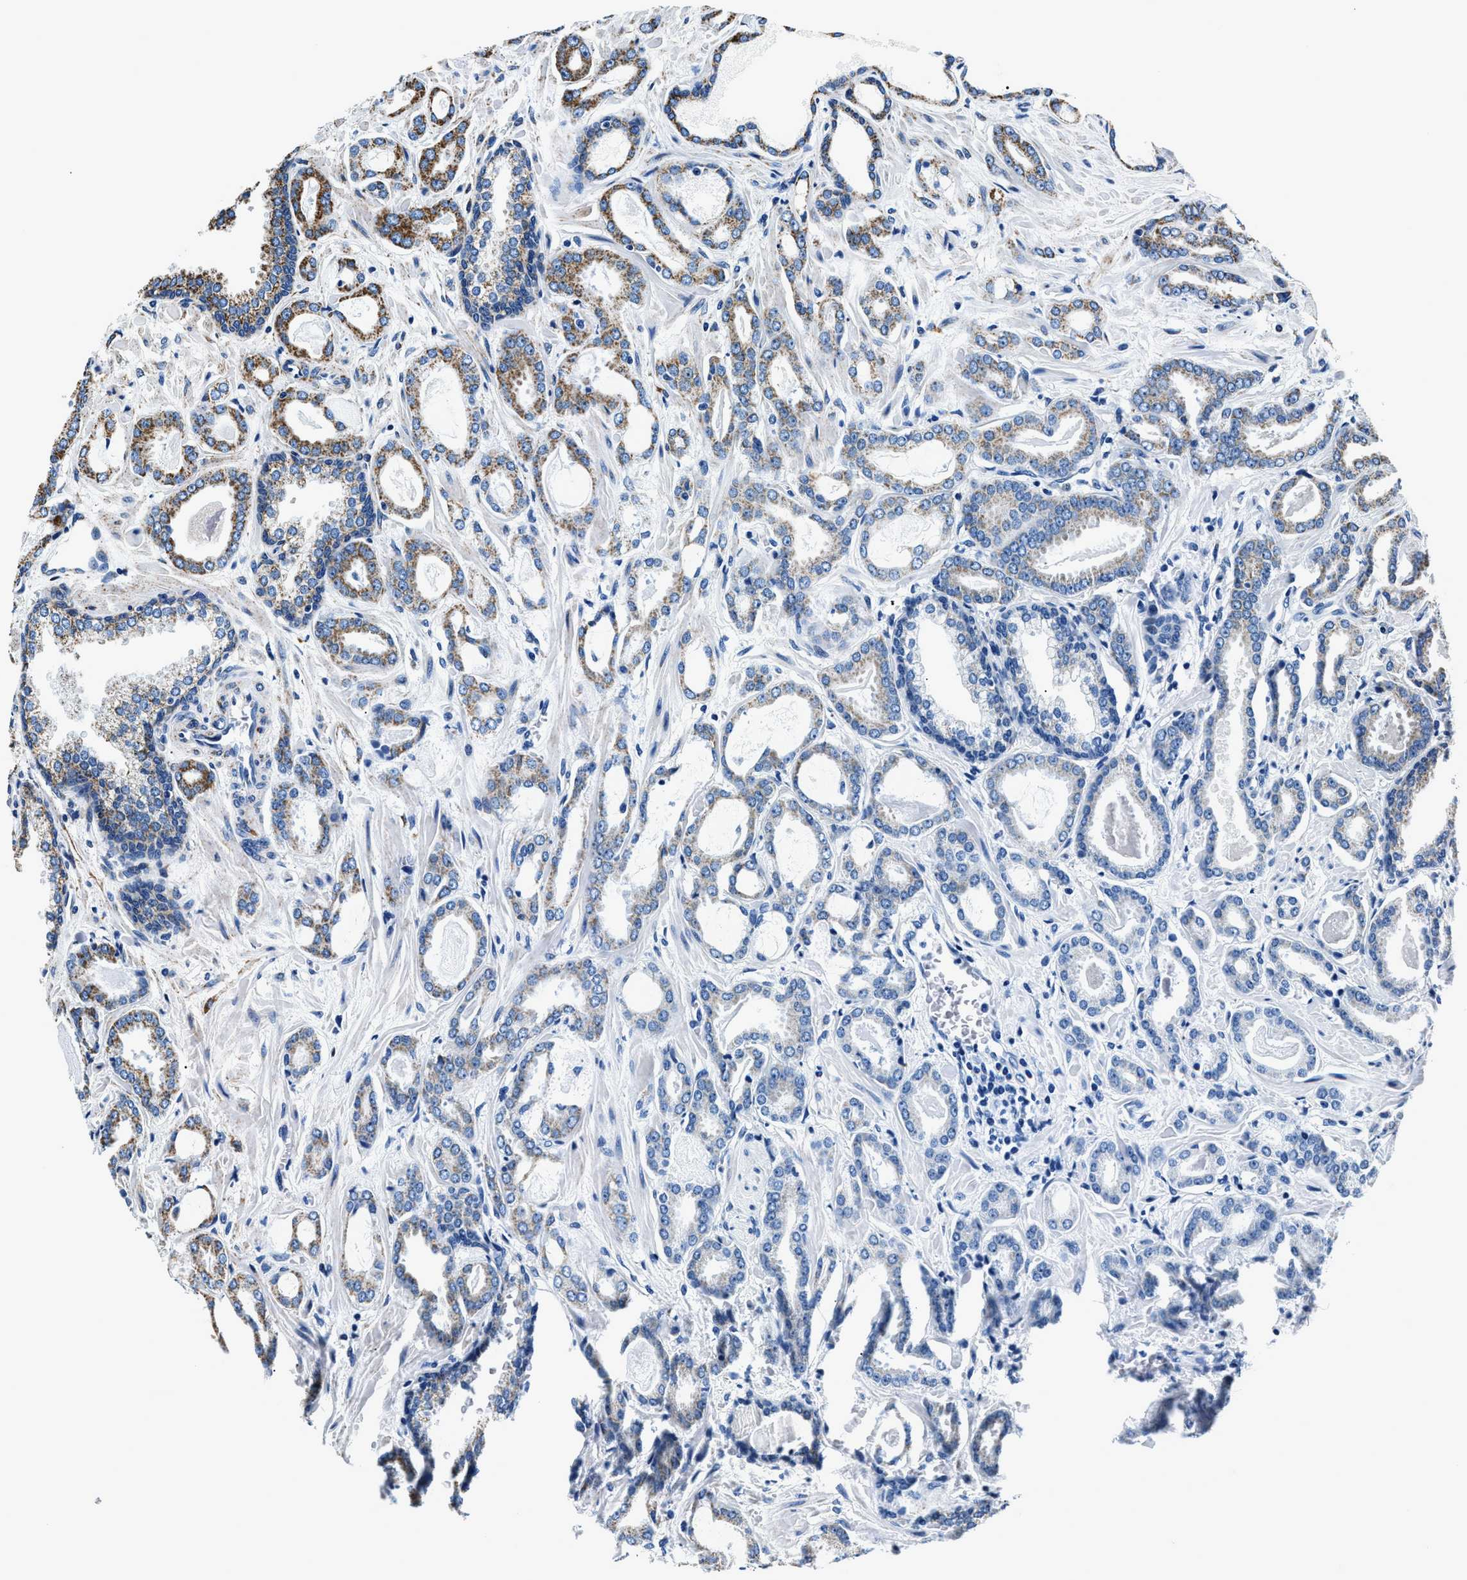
{"staining": {"intensity": "moderate", "quantity": "25%-75%", "location": "cytoplasmic/membranous"}, "tissue": "prostate cancer", "cell_type": "Tumor cells", "image_type": "cancer", "snomed": [{"axis": "morphology", "description": "Adenocarcinoma, Low grade"}, {"axis": "topography", "description": "Prostate"}], "caption": "Tumor cells exhibit medium levels of moderate cytoplasmic/membranous expression in approximately 25%-75% of cells in prostate cancer.", "gene": "HIBADH", "patient": {"sex": "male", "age": 53}}